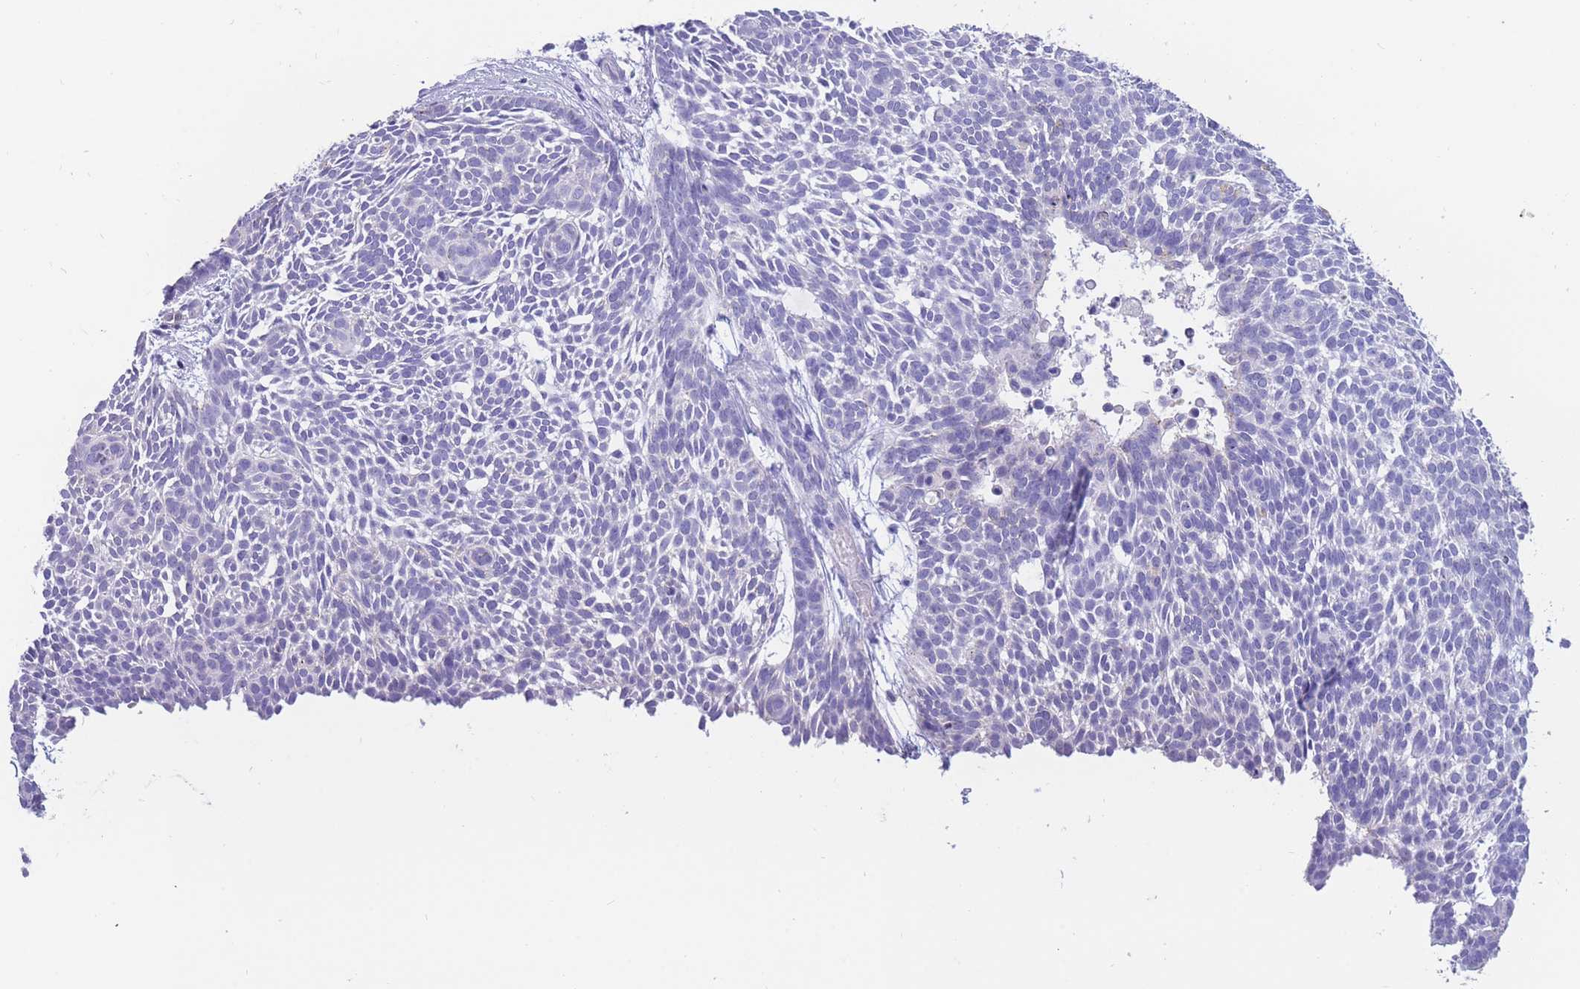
{"staining": {"intensity": "negative", "quantity": "none", "location": "none"}, "tissue": "skin cancer", "cell_type": "Tumor cells", "image_type": "cancer", "snomed": [{"axis": "morphology", "description": "Basal cell carcinoma"}, {"axis": "topography", "description": "Skin"}], "caption": "The immunohistochemistry micrograph has no significant positivity in tumor cells of skin basal cell carcinoma tissue.", "gene": "SULT1A1", "patient": {"sex": "male", "age": 61}}